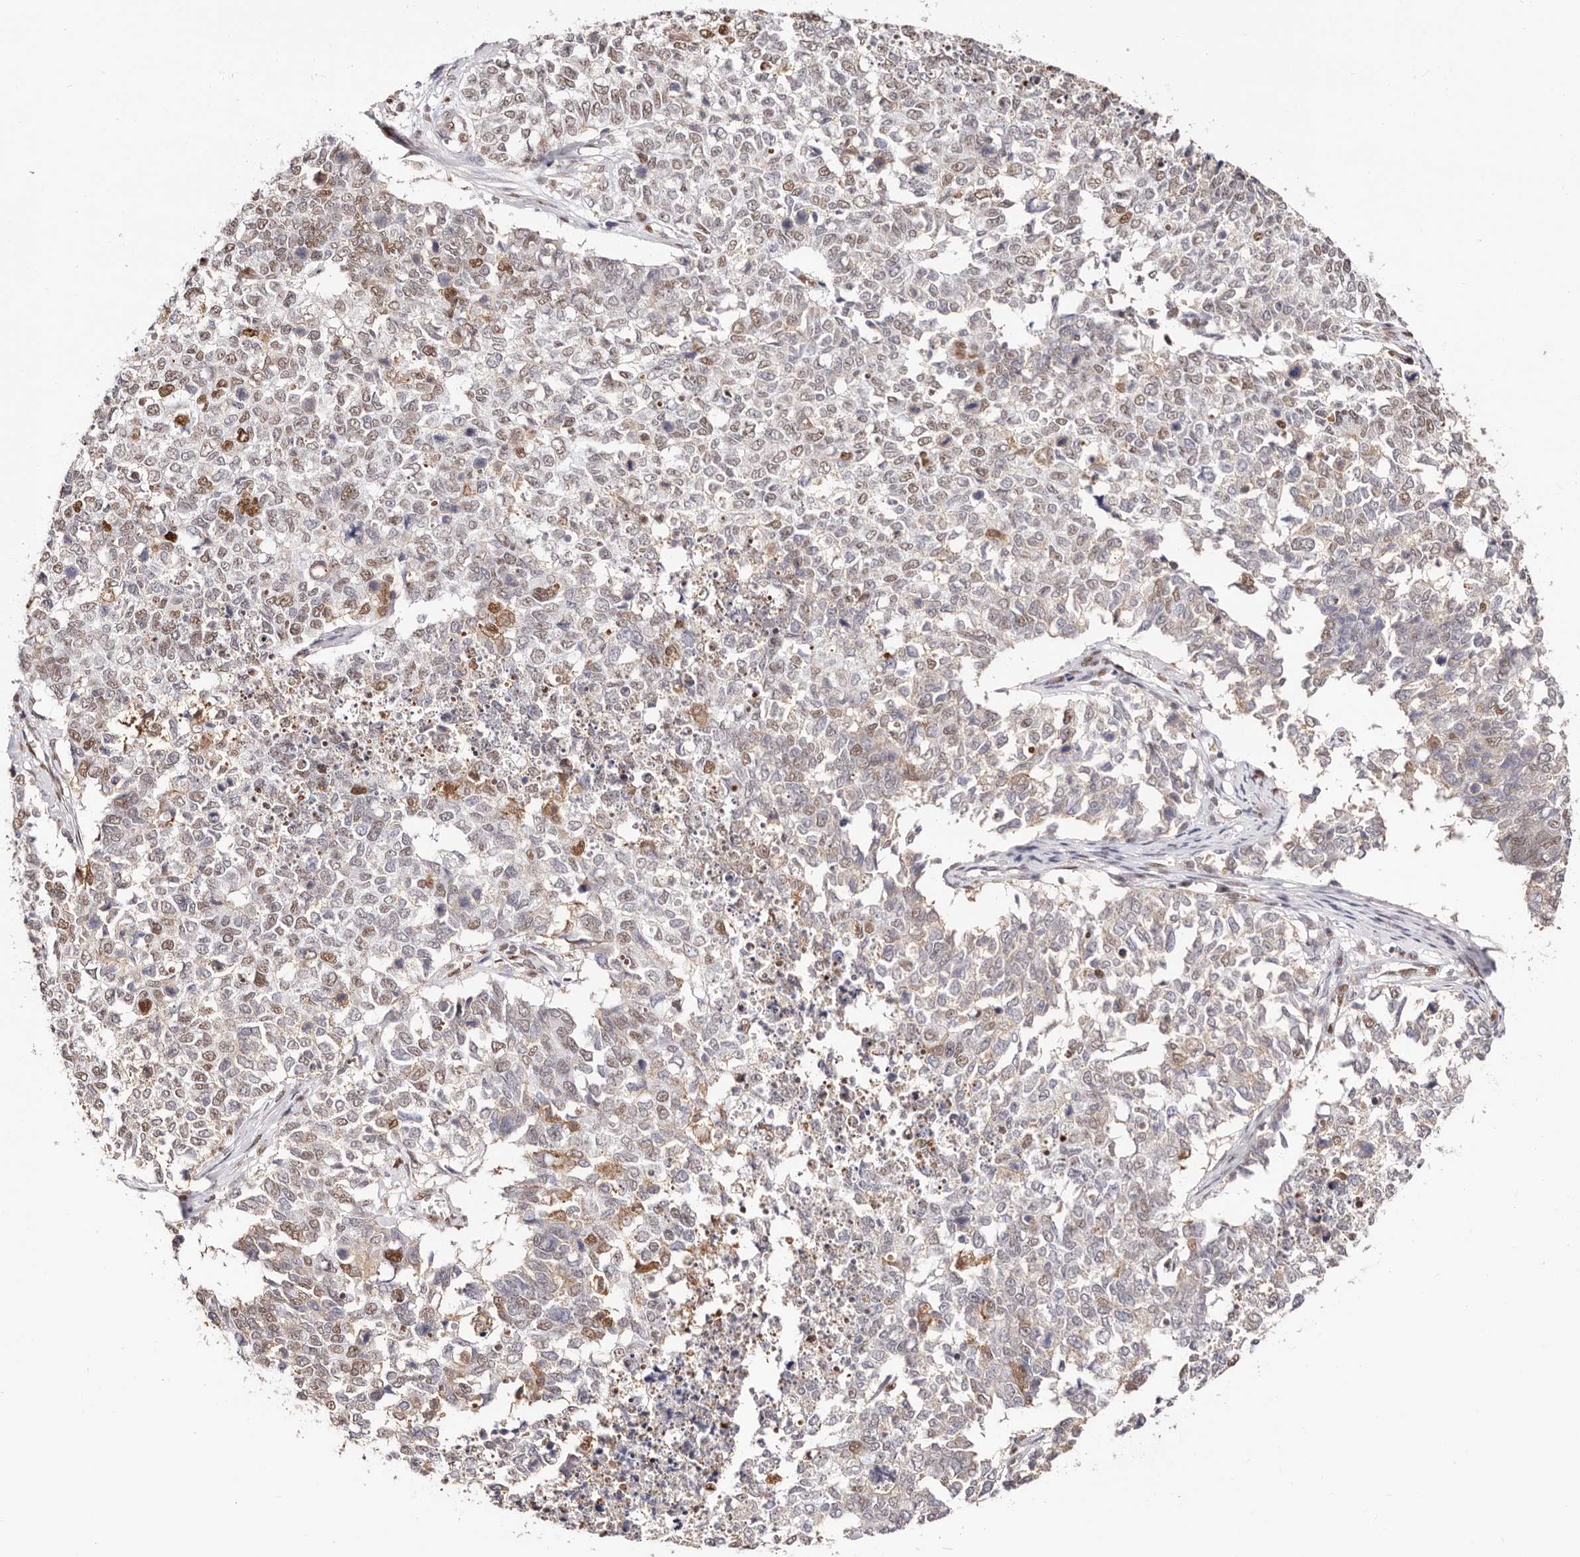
{"staining": {"intensity": "moderate", "quantity": "<25%", "location": "nuclear"}, "tissue": "cervical cancer", "cell_type": "Tumor cells", "image_type": "cancer", "snomed": [{"axis": "morphology", "description": "Squamous cell carcinoma, NOS"}, {"axis": "topography", "description": "Cervix"}], "caption": "The image reveals a brown stain indicating the presence of a protein in the nuclear of tumor cells in cervical squamous cell carcinoma. Immunohistochemistry stains the protein in brown and the nuclei are stained blue.", "gene": "TKT", "patient": {"sex": "female", "age": 63}}